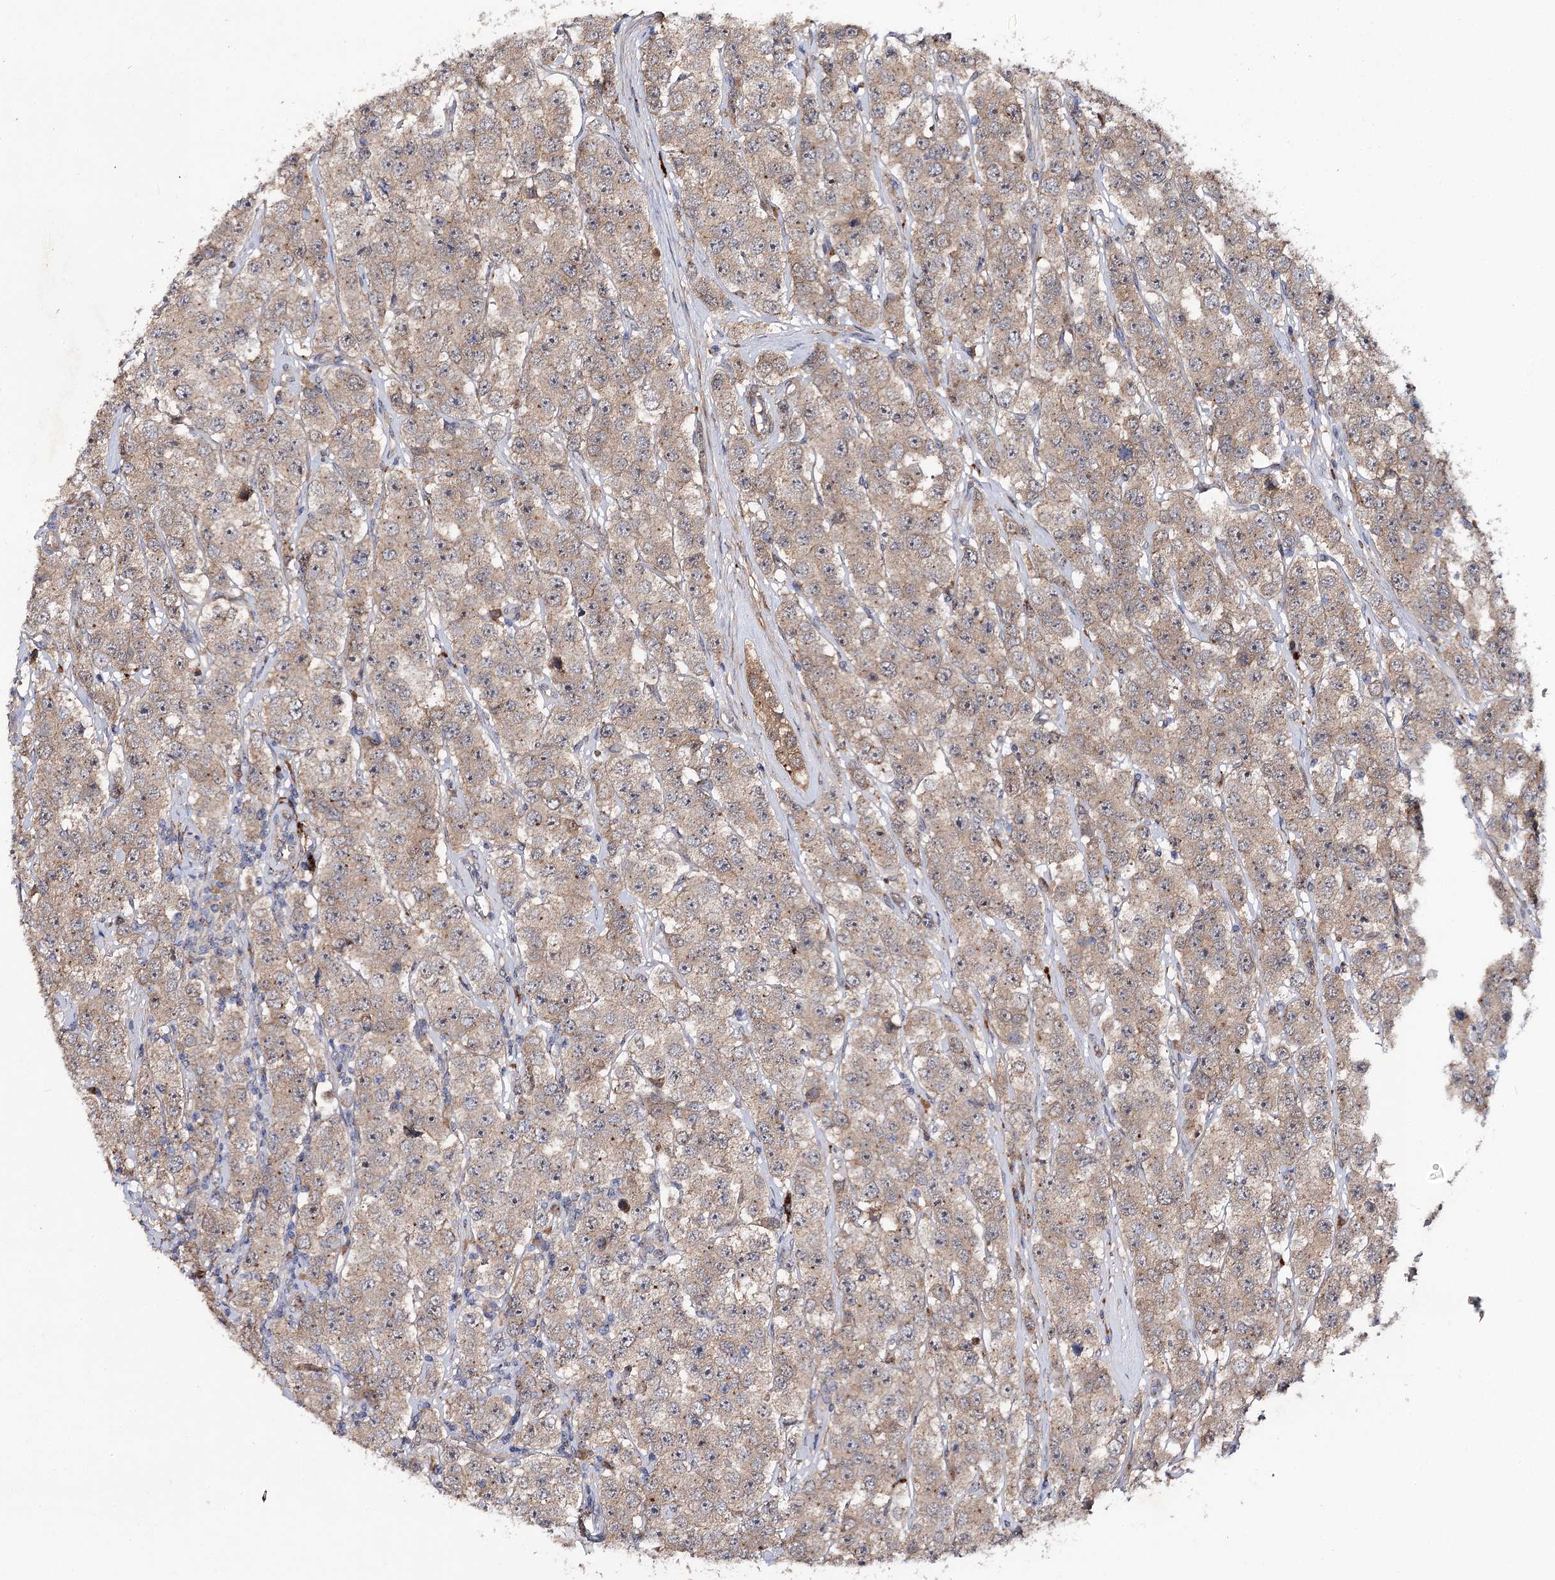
{"staining": {"intensity": "weak", "quantity": ">75%", "location": "cytoplasmic/membranous"}, "tissue": "testis cancer", "cell_type": "Tumor cells", "image_type": "cancer", "snomed": [{"axis": "morphology", "description": "Seminoma, NOS"}, {"axis": "topography", "description": "Testis"}], "caption": "Immunohistochemistry (DAB (3,3'-diaminobenzidine)) staining of human testis cancer demonstrates weak cytoplasmic/membranous protein expression in approximately >75% of tumor cells.", "gene": "MINDY3", "patient": {"sex": "male", "age": 28}}